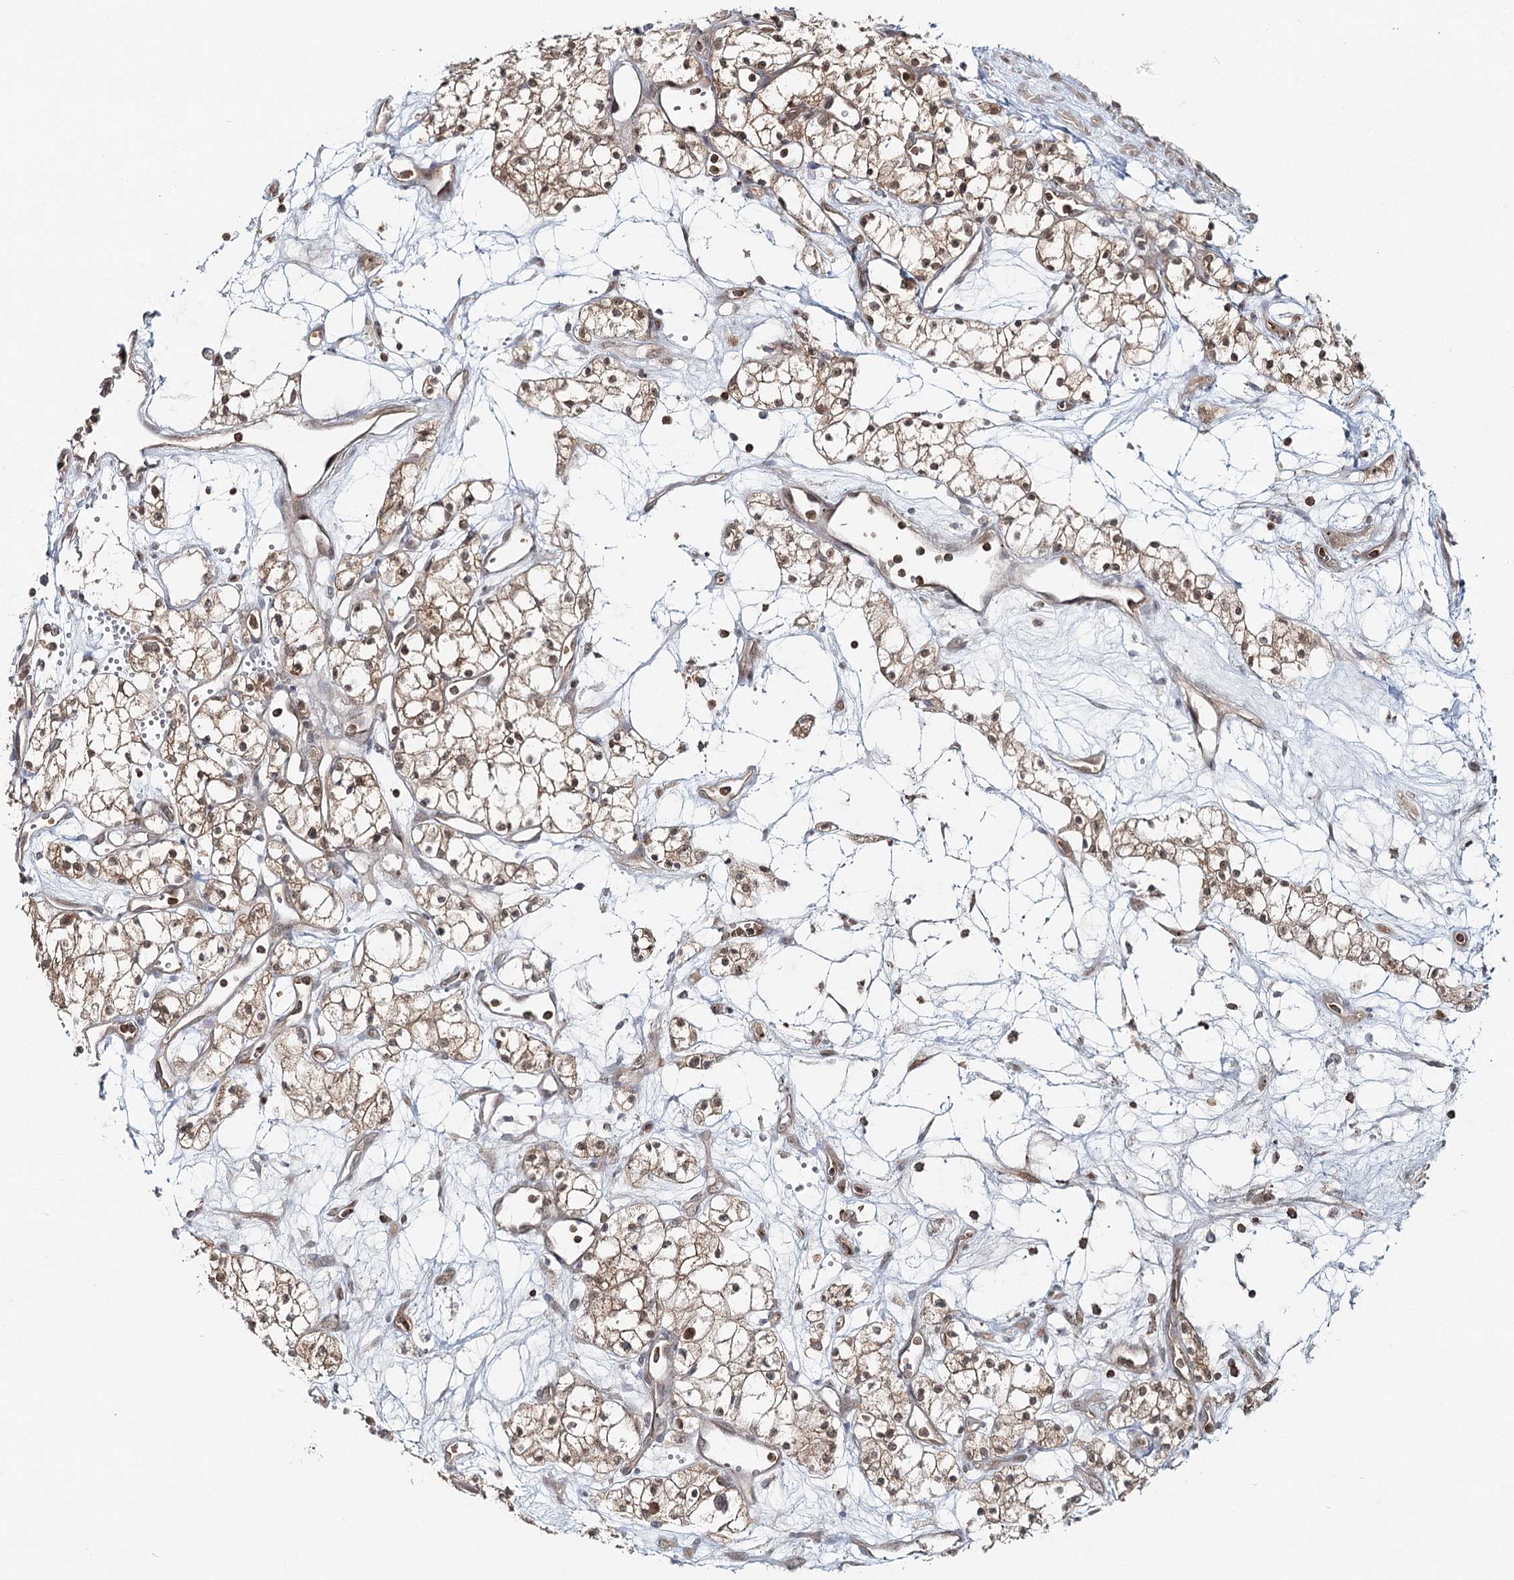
{"staining": {"intensity": "moderate", "quantity": ">75%", "location": "cytoplasmic/membranous,nuclear"}, "tissue": "renal cancer", "cell_type": "Tumor cells", "image_type": "cancer", "snomed": [{"axis": "morphology", "description": "Adenocarcinoma, NOS"}, {"axis": "topography", "description": "Kidney"}], "caption": "Immunohistochemical staining of renal adenocarcinoma exhibits moderate cytoplasmic/membranous and nuclear protein staining in approximately >75% of tumor cells.", "gene": "FAM120B", "patient": {"sex": "male", "age": 59}}